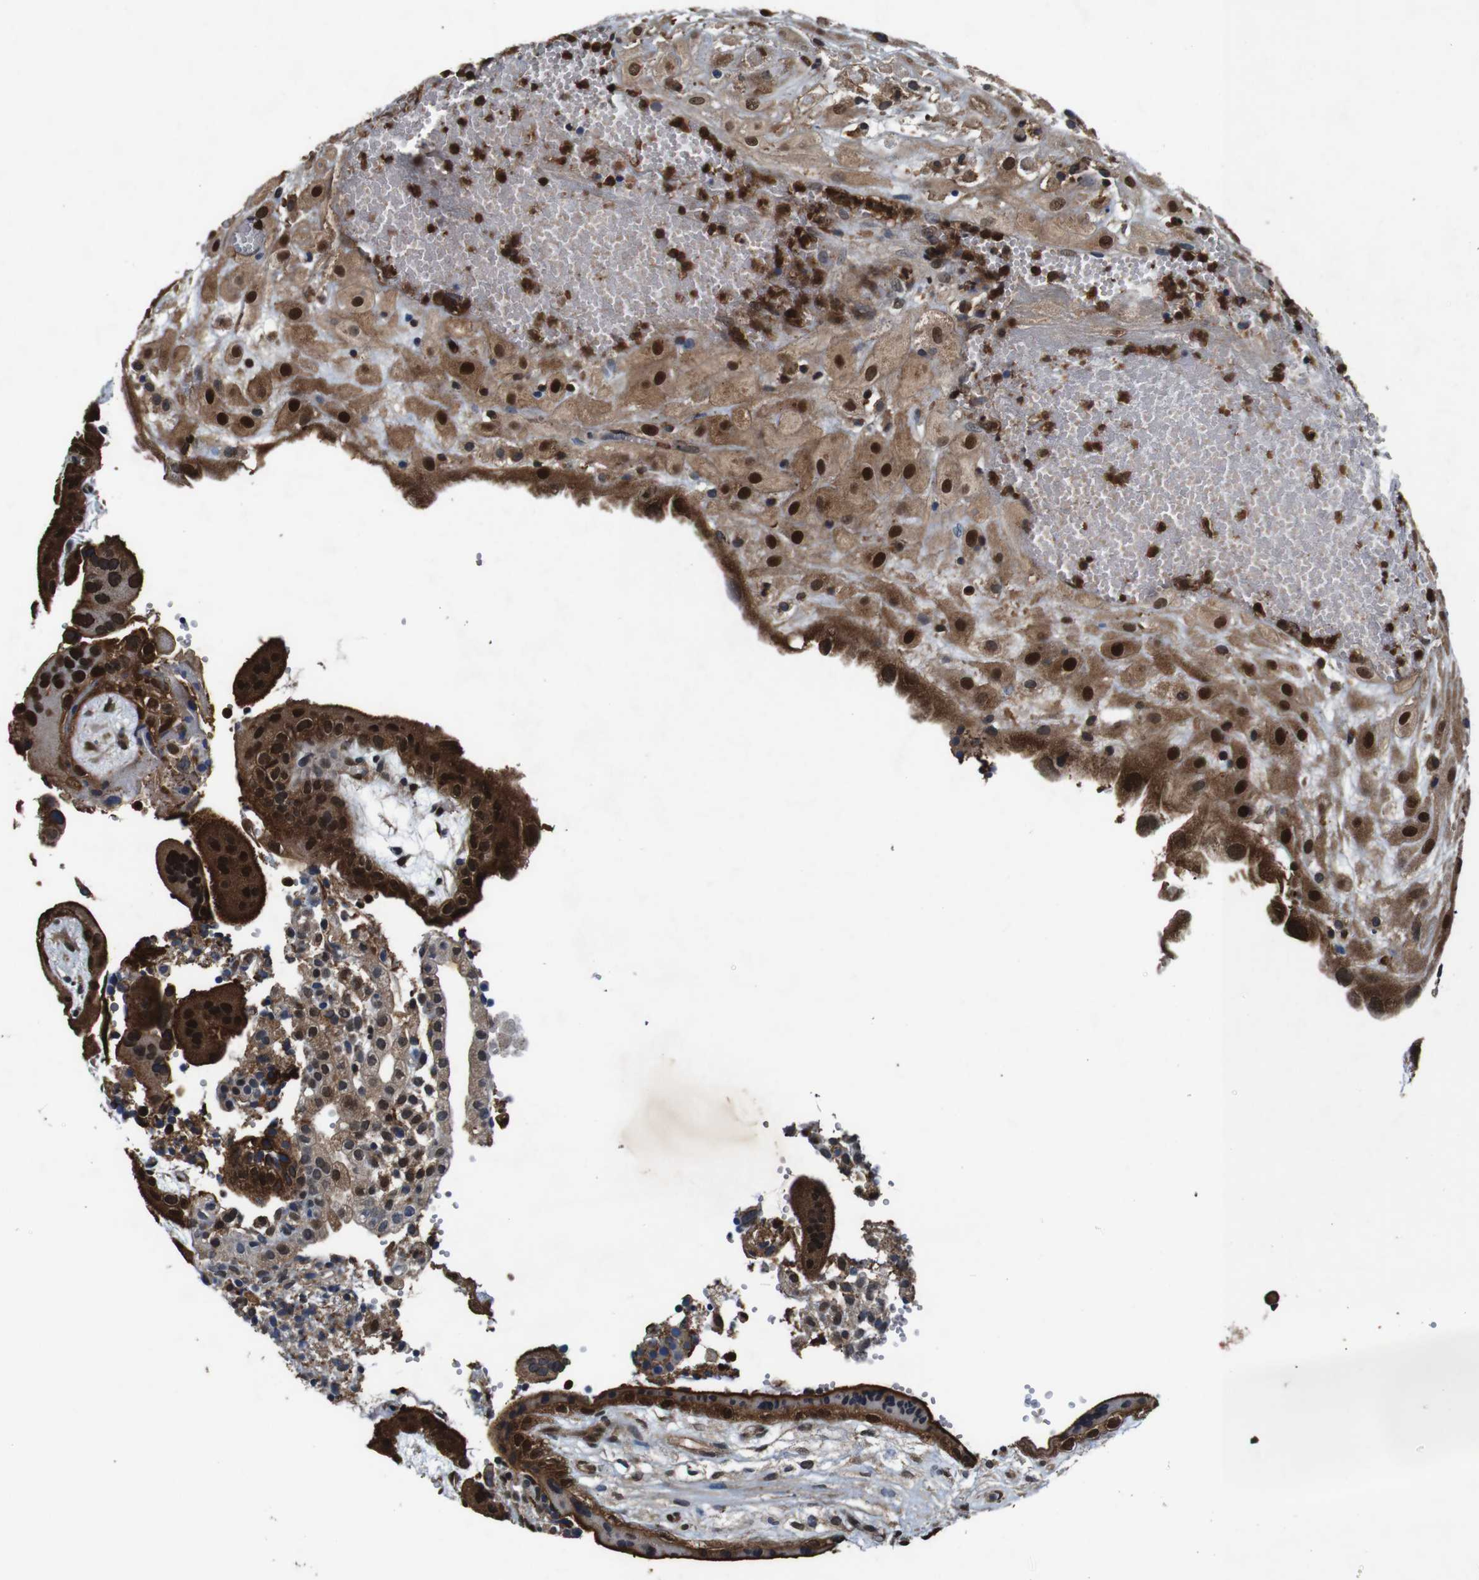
{"staining": {"intensity": "strong", "quantity": ">75%", "location": "cytoplasmic/membranous,nuclear"}, "tissue": "placenta", "cell_type": "Decidual cells", "image_type": "normal", "snomed": [{"axis": "morphology", "description": "Normal tissue, NOS"}, {"axis": "topography", "description": "Placenta"}], "caption": "Placenta stained for a protein exhibits strong cytoplasmic/membranous,nuclear positivity in decidual cells. Immunohistochemistry stains the protein in brown and the nuclei are stained blue.", "gene": "ANXA1", "patient": {"sex": "female", "age": 18}}